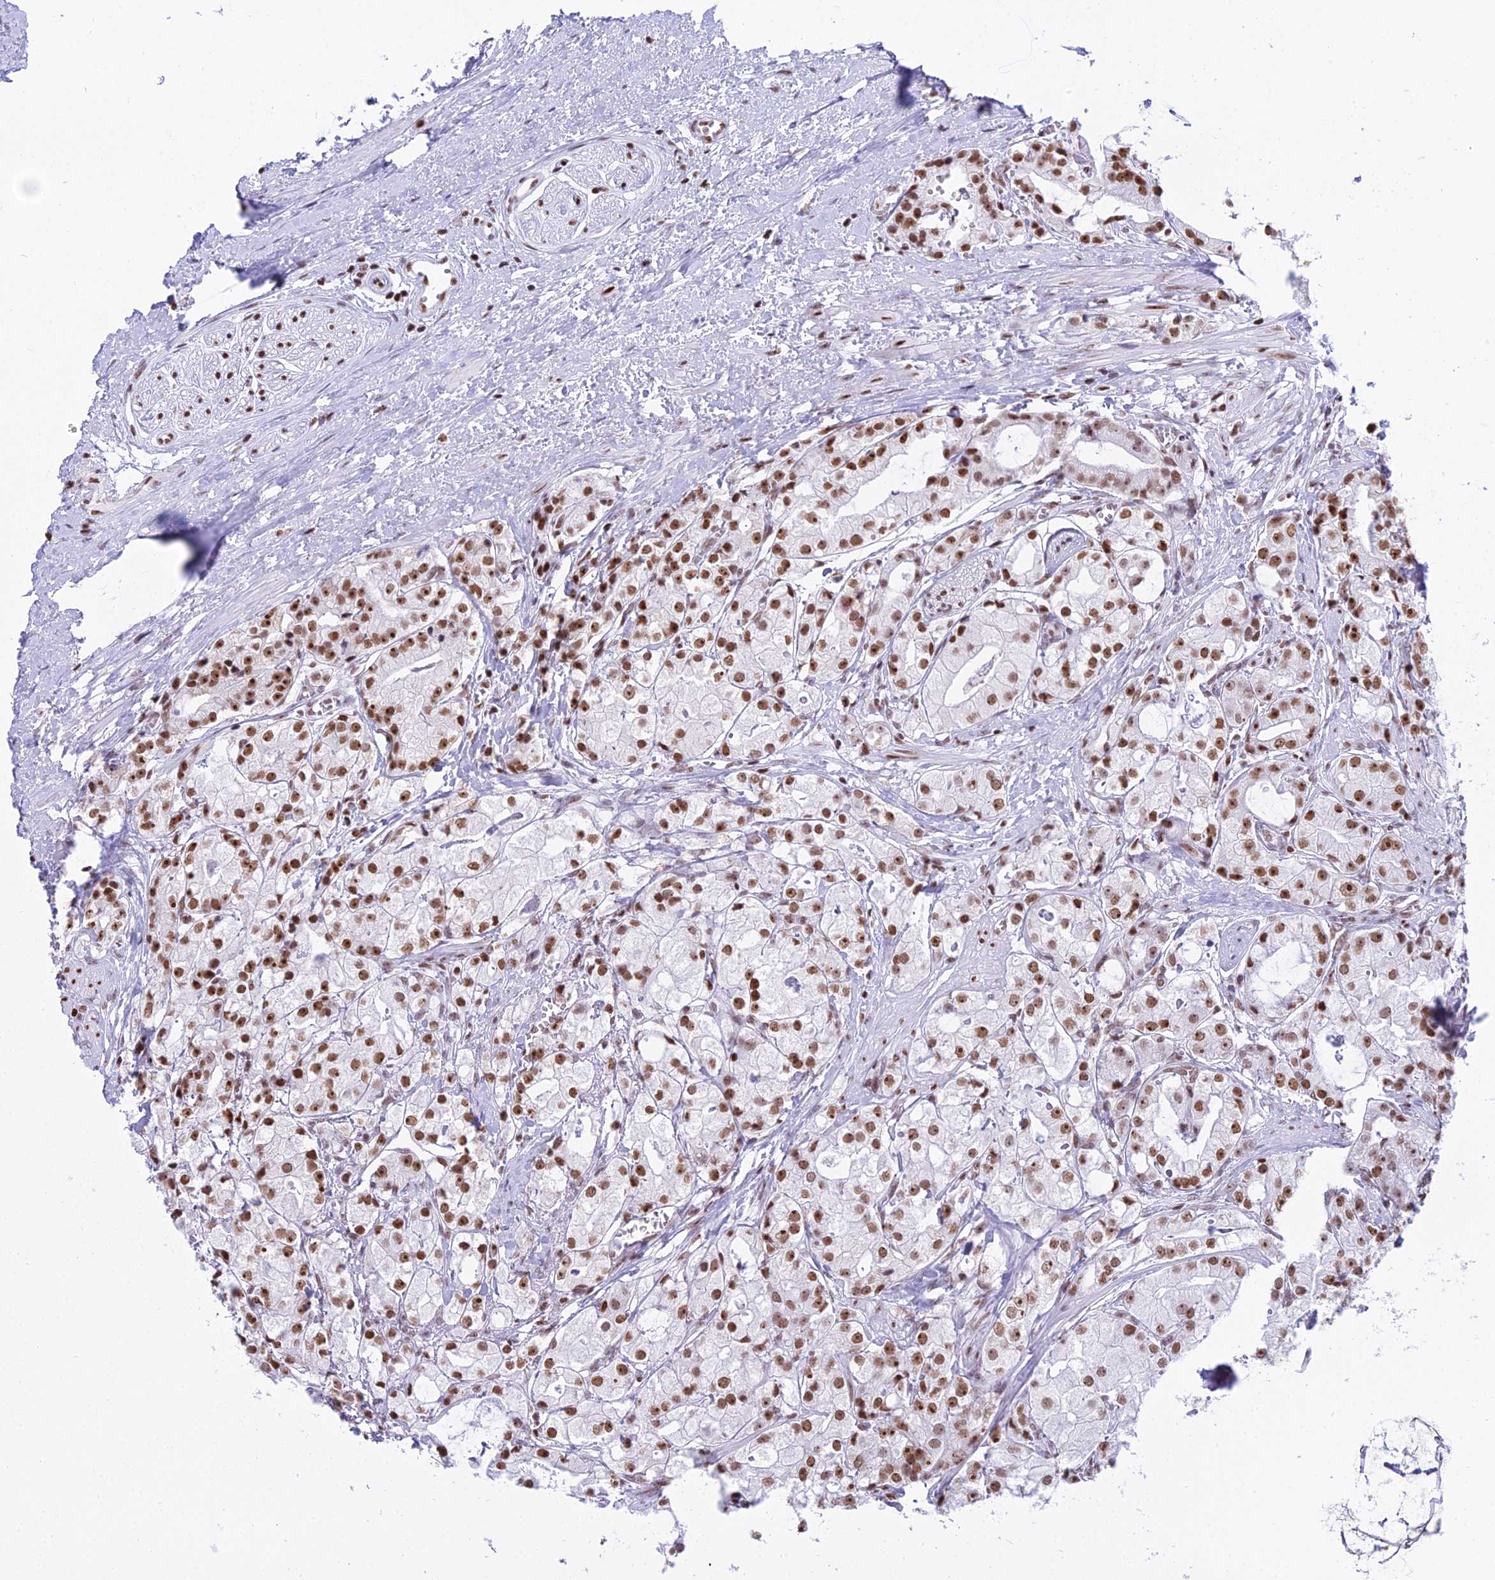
{"staining": {"intensity": "moderate", "quantity": ">75%", "location": "nuclear"}, "tissue": "prostate cancer", "cell_type": "Tumor cells", "image_type": "cancer", "snomed": [{"axis": "morphology", "description": "Adenocarcinoma, High grade"}, {"axis": "topography", "description": "Prostate"}], "caption": "Prostate cancer (adenocarcinoma (high-grade)) stained with a brown dye shows moderate nuclear positive positivity in about >75% of tumor cells.", "gene": "PARP1", "patient": {"sex": "male", "age": 71}}